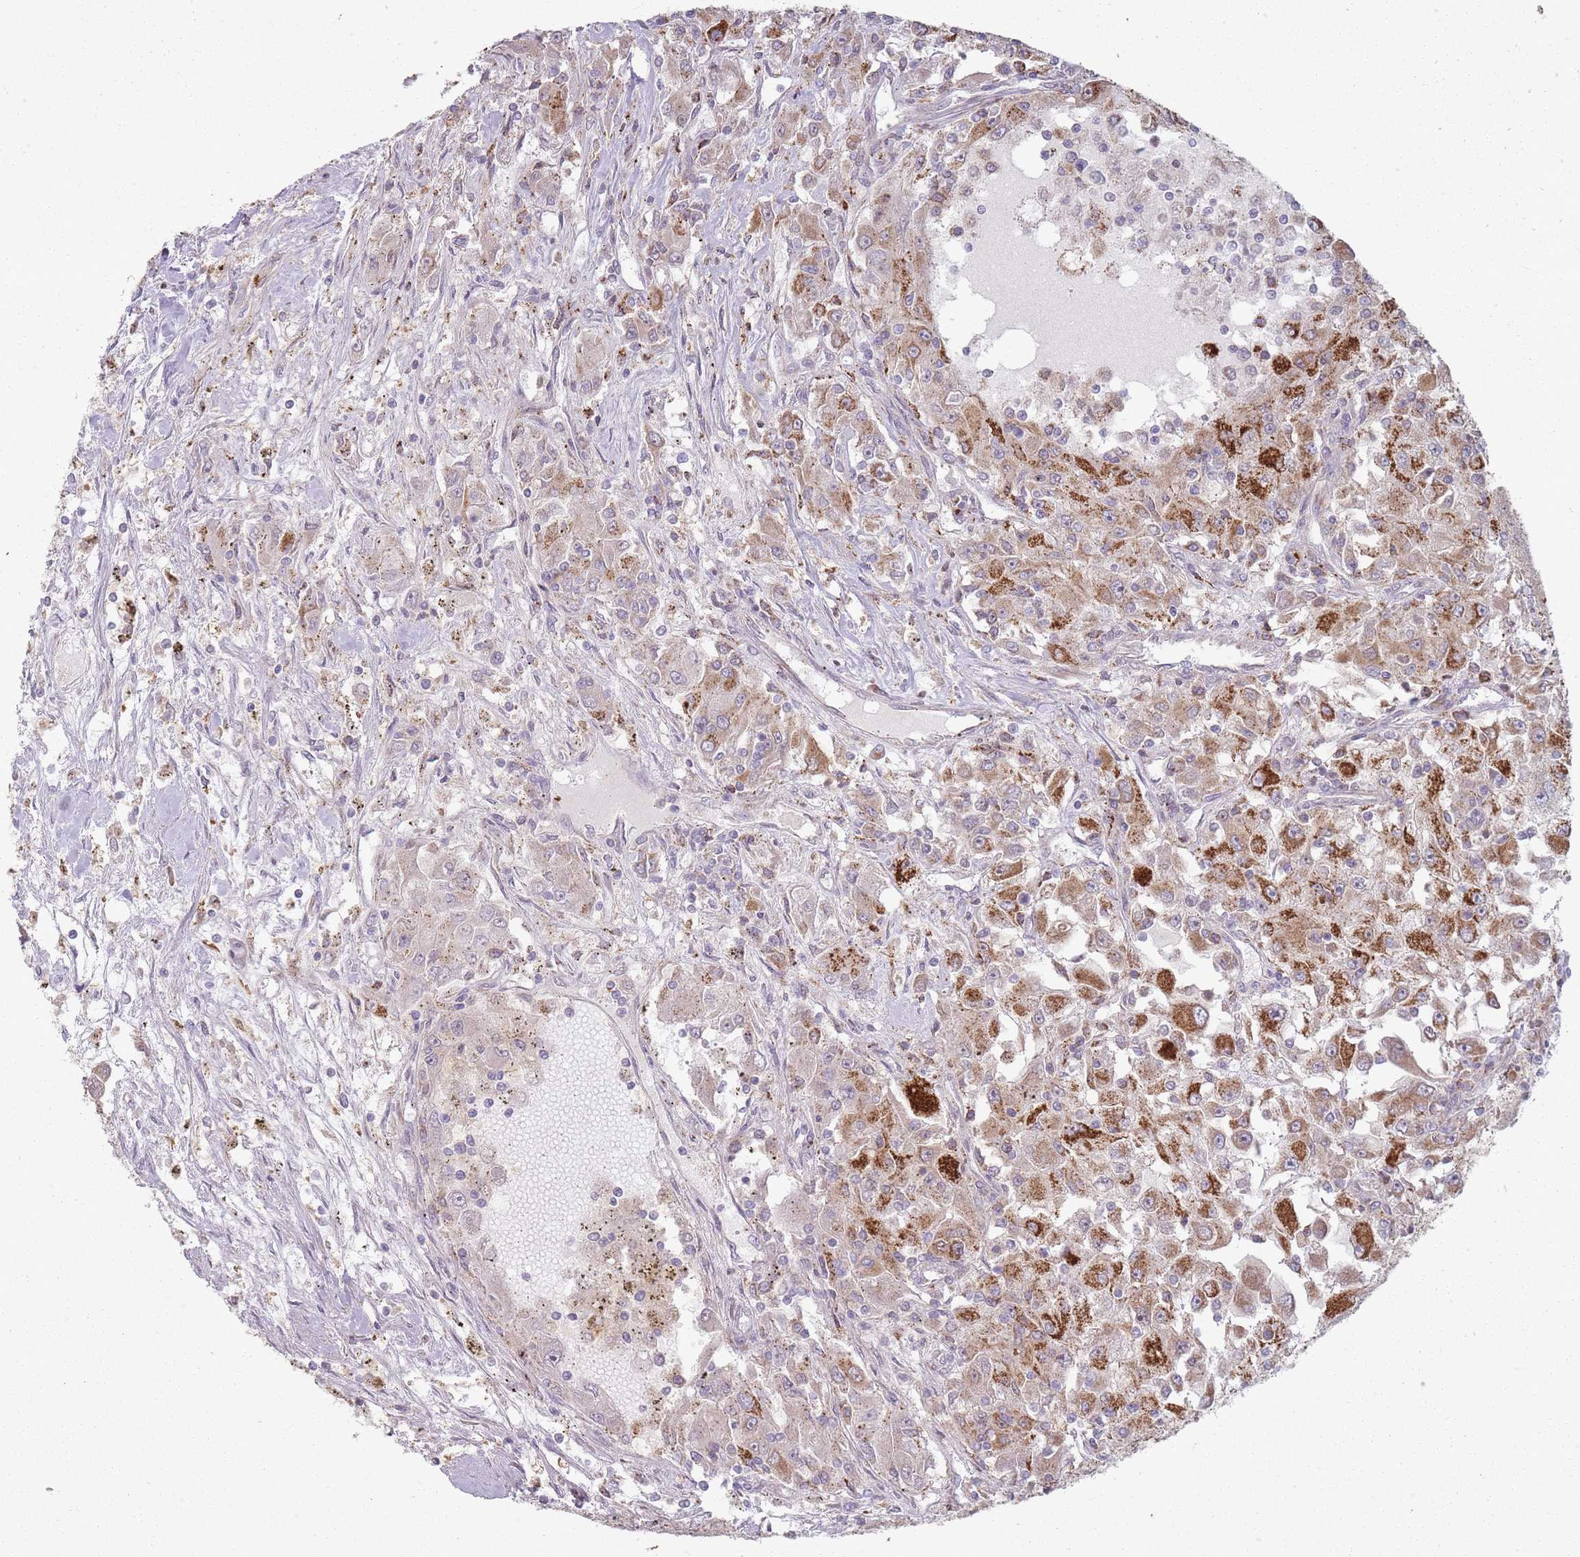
{"staining": {"intensity": "strong", "quantity": "25%-75%", "location": "cytoplasmic/membranous"}, "tissue": "renal cancer", "cell_type": "Tumor cells", "image_type": "cancer", "snomed": [{"axis": "morphology", "description": "Adenocarcinoma, NOS"}, {"axis": "topography", "description": "Kidney"}], "caption": "Immunohistochemical staining of human adenocarcinoma (renal) demonstrates high levels of strong cytoplasmic/membranous staining in about 25%-75% of tumor cells.", "gene": "OR10Q1", "patient": {"sex": "female", "age": 67}}